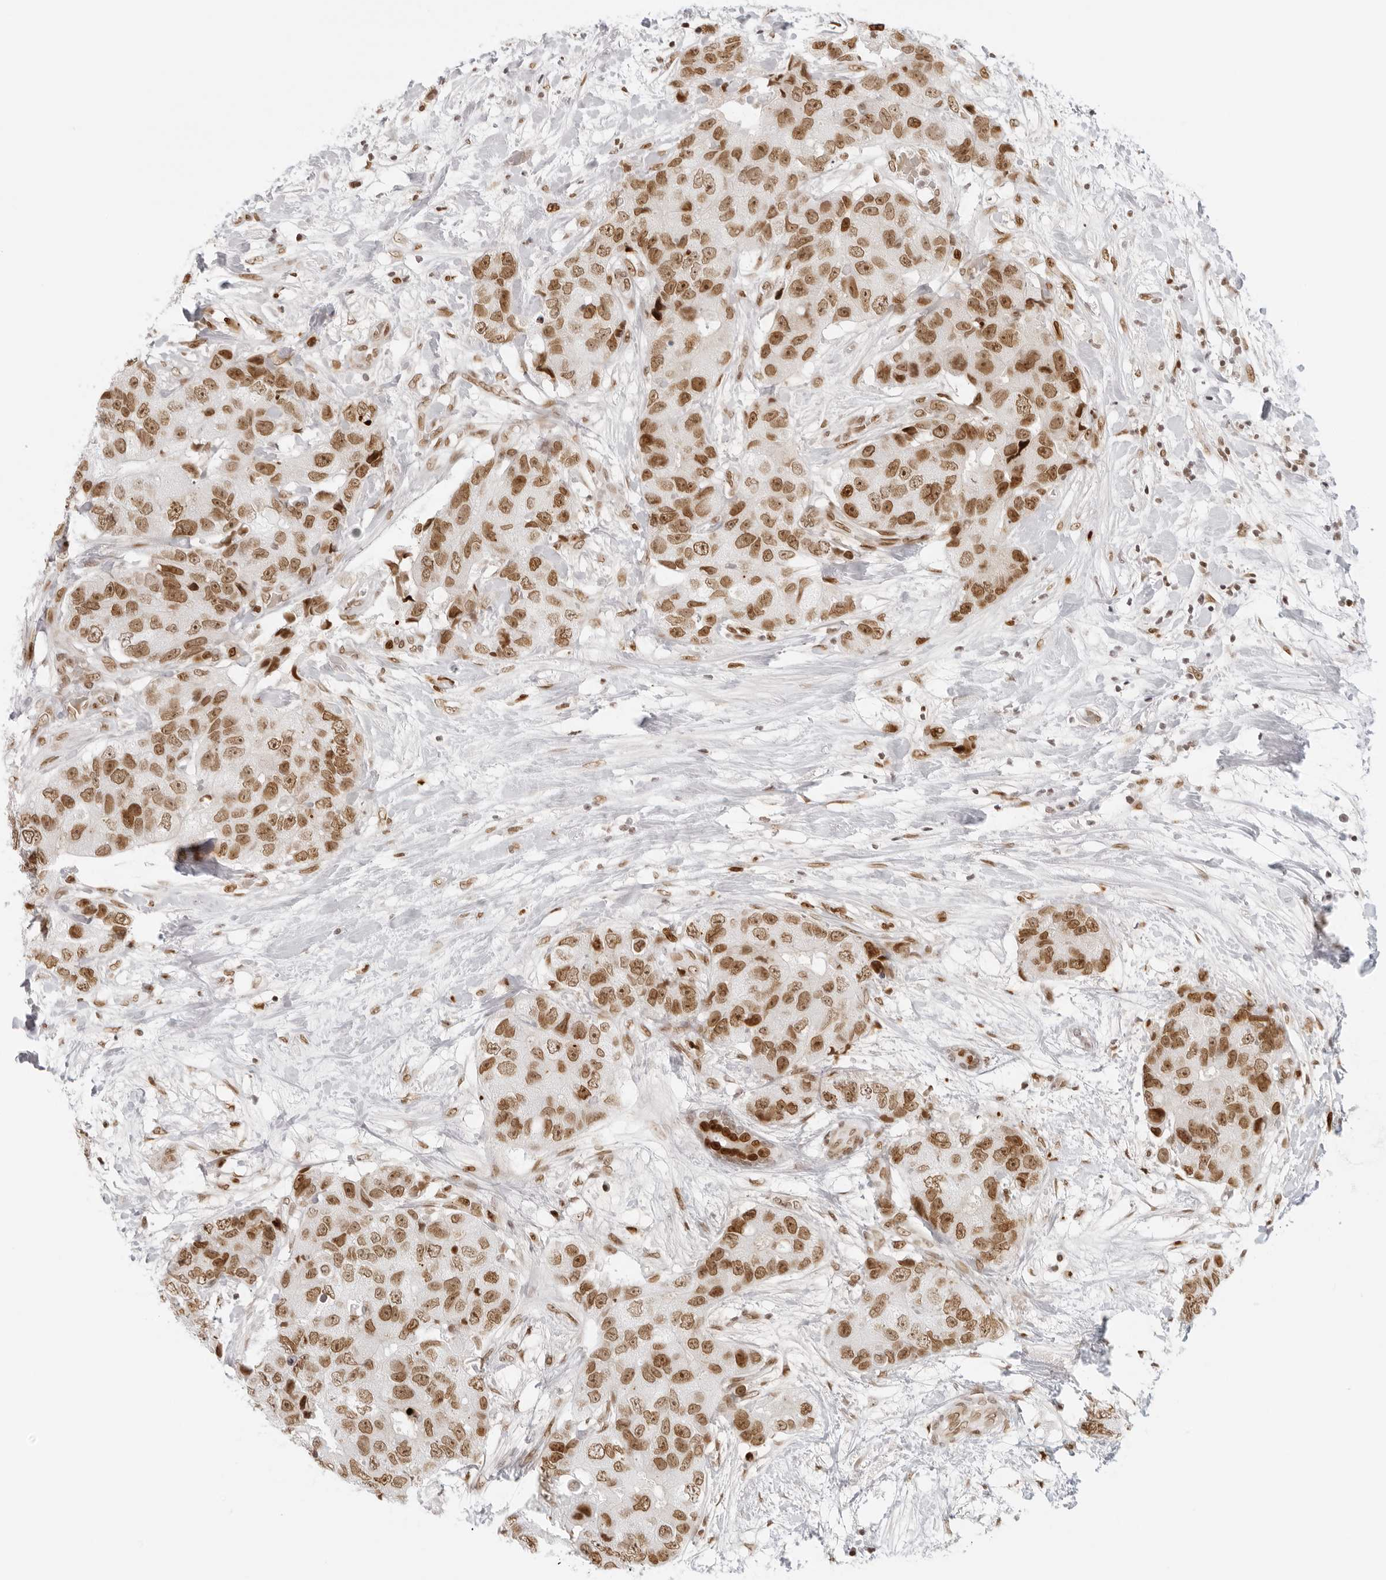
{"staining": {"intensity": "moderate", "quantity": ">75%", "location": "nuclear"}, "tissue": "breast cancer", "cell_type": "Tumor cells", "image_type": "cancer", "snomed": [{"axis": "morphology", "description": "Duct carcinoma"}, {"axis": "topography", "description": "Breast"}], "caption": "A photomicrograph showing moderate nuclear expression in approximately >75% of tumor cells in breast intraductal carcinoma, as visualized by brown immunohistochemical staining.", "gene": "RCC1", "patient": {"sex": "female", "age": 62}}